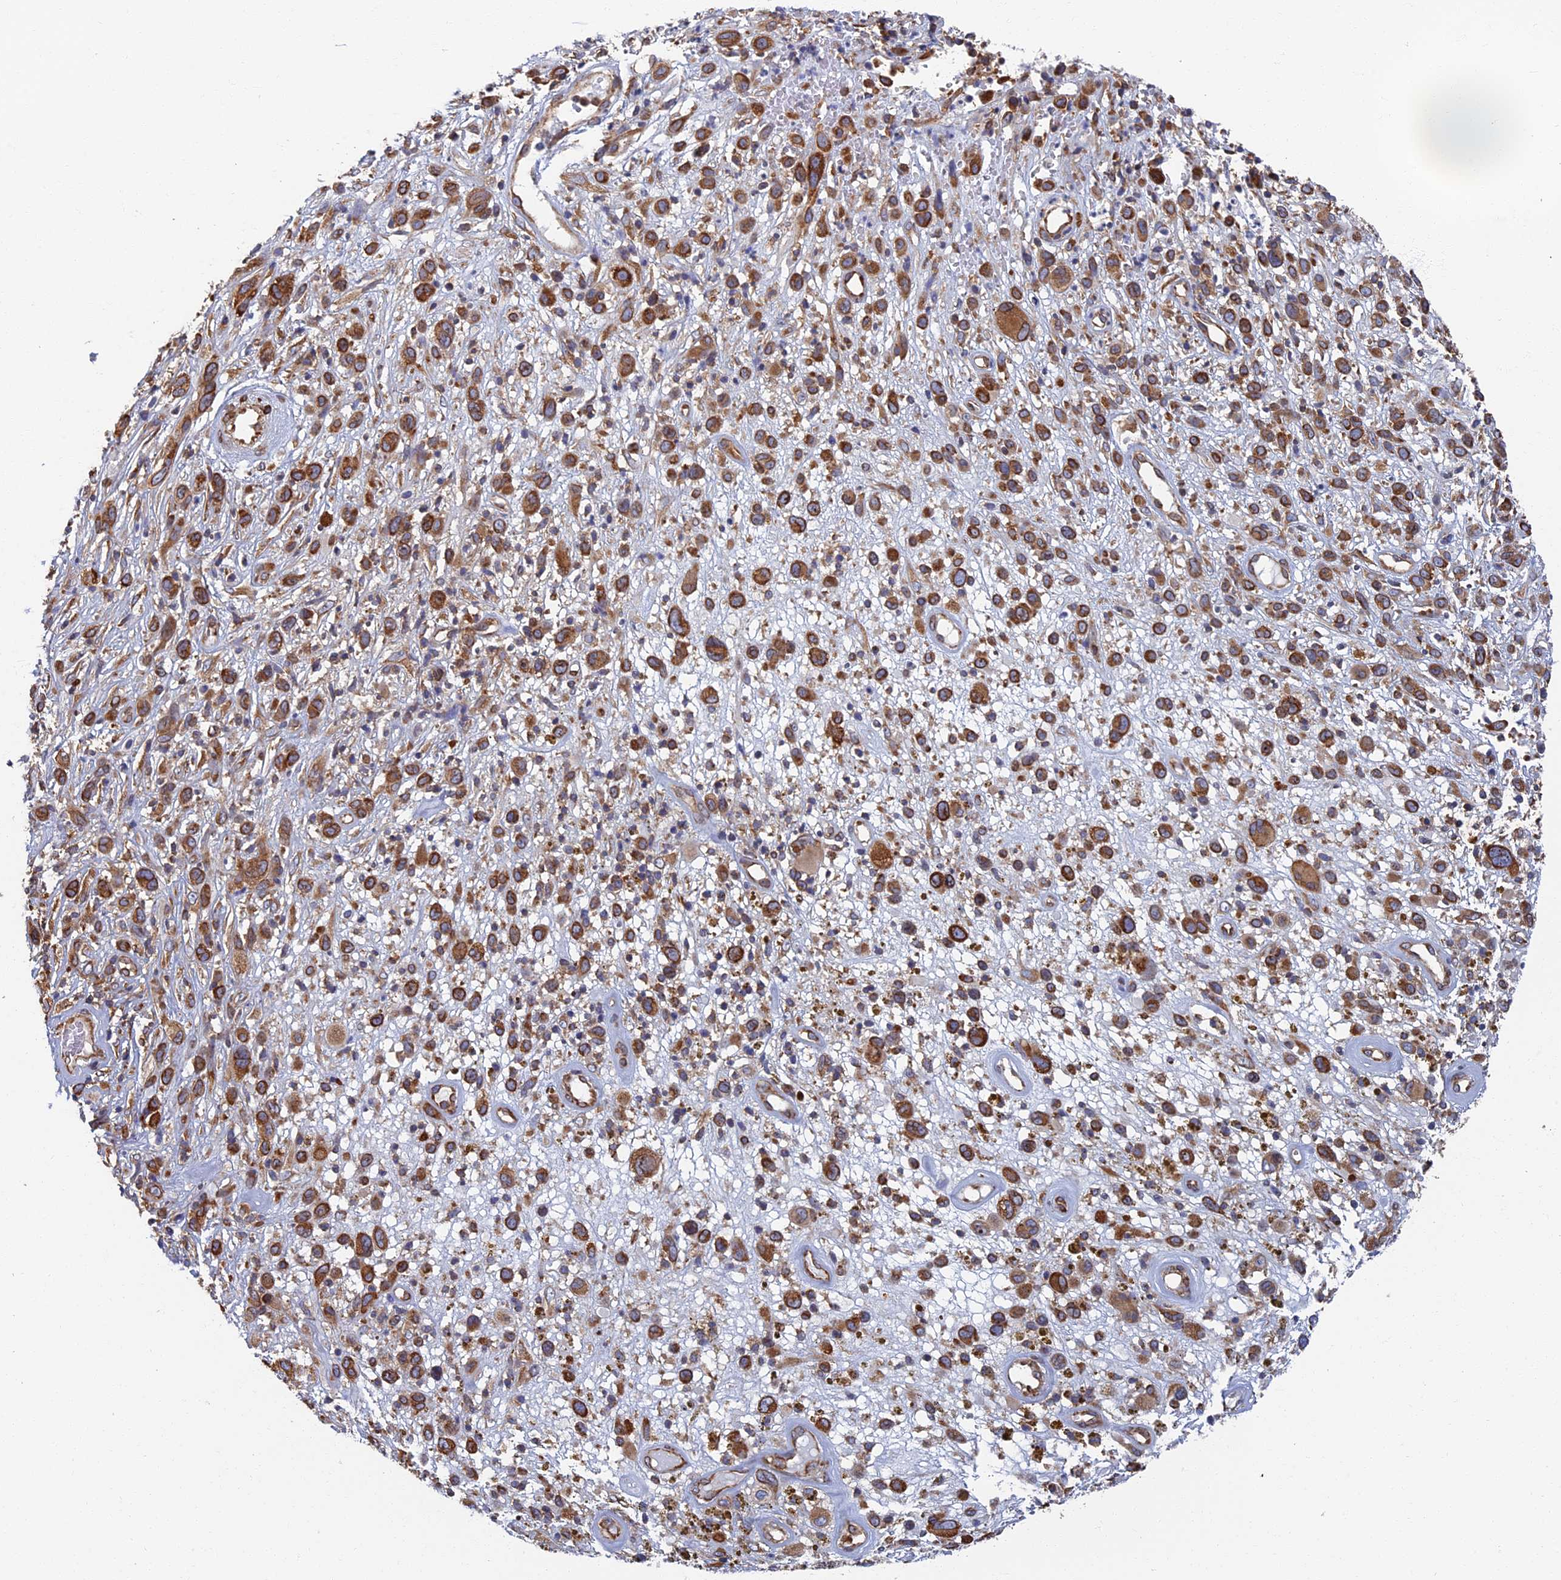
{"staining": {"intensity": "strong", "quantity": ">75%", "location": "cytoplasmic/membranous,nuclear"}, "tissue": "melanoma", "cell_type": "Tumor cells", "image_type": "cancer", "snomed": [{"axis": "morphology", "description": "Malignant melanoma, NOS"}, {"axis": "topography", "description": "Skin of trunk"}], "caption": "IHC image of melanoma stained for a protein (brown), which shows high levels of strong cytoplasmic/membranous and nuclear staining in approximately >75% of tumor cells.", "gene": "YBX1", "patient": {"sex": "male", "age": 71}}